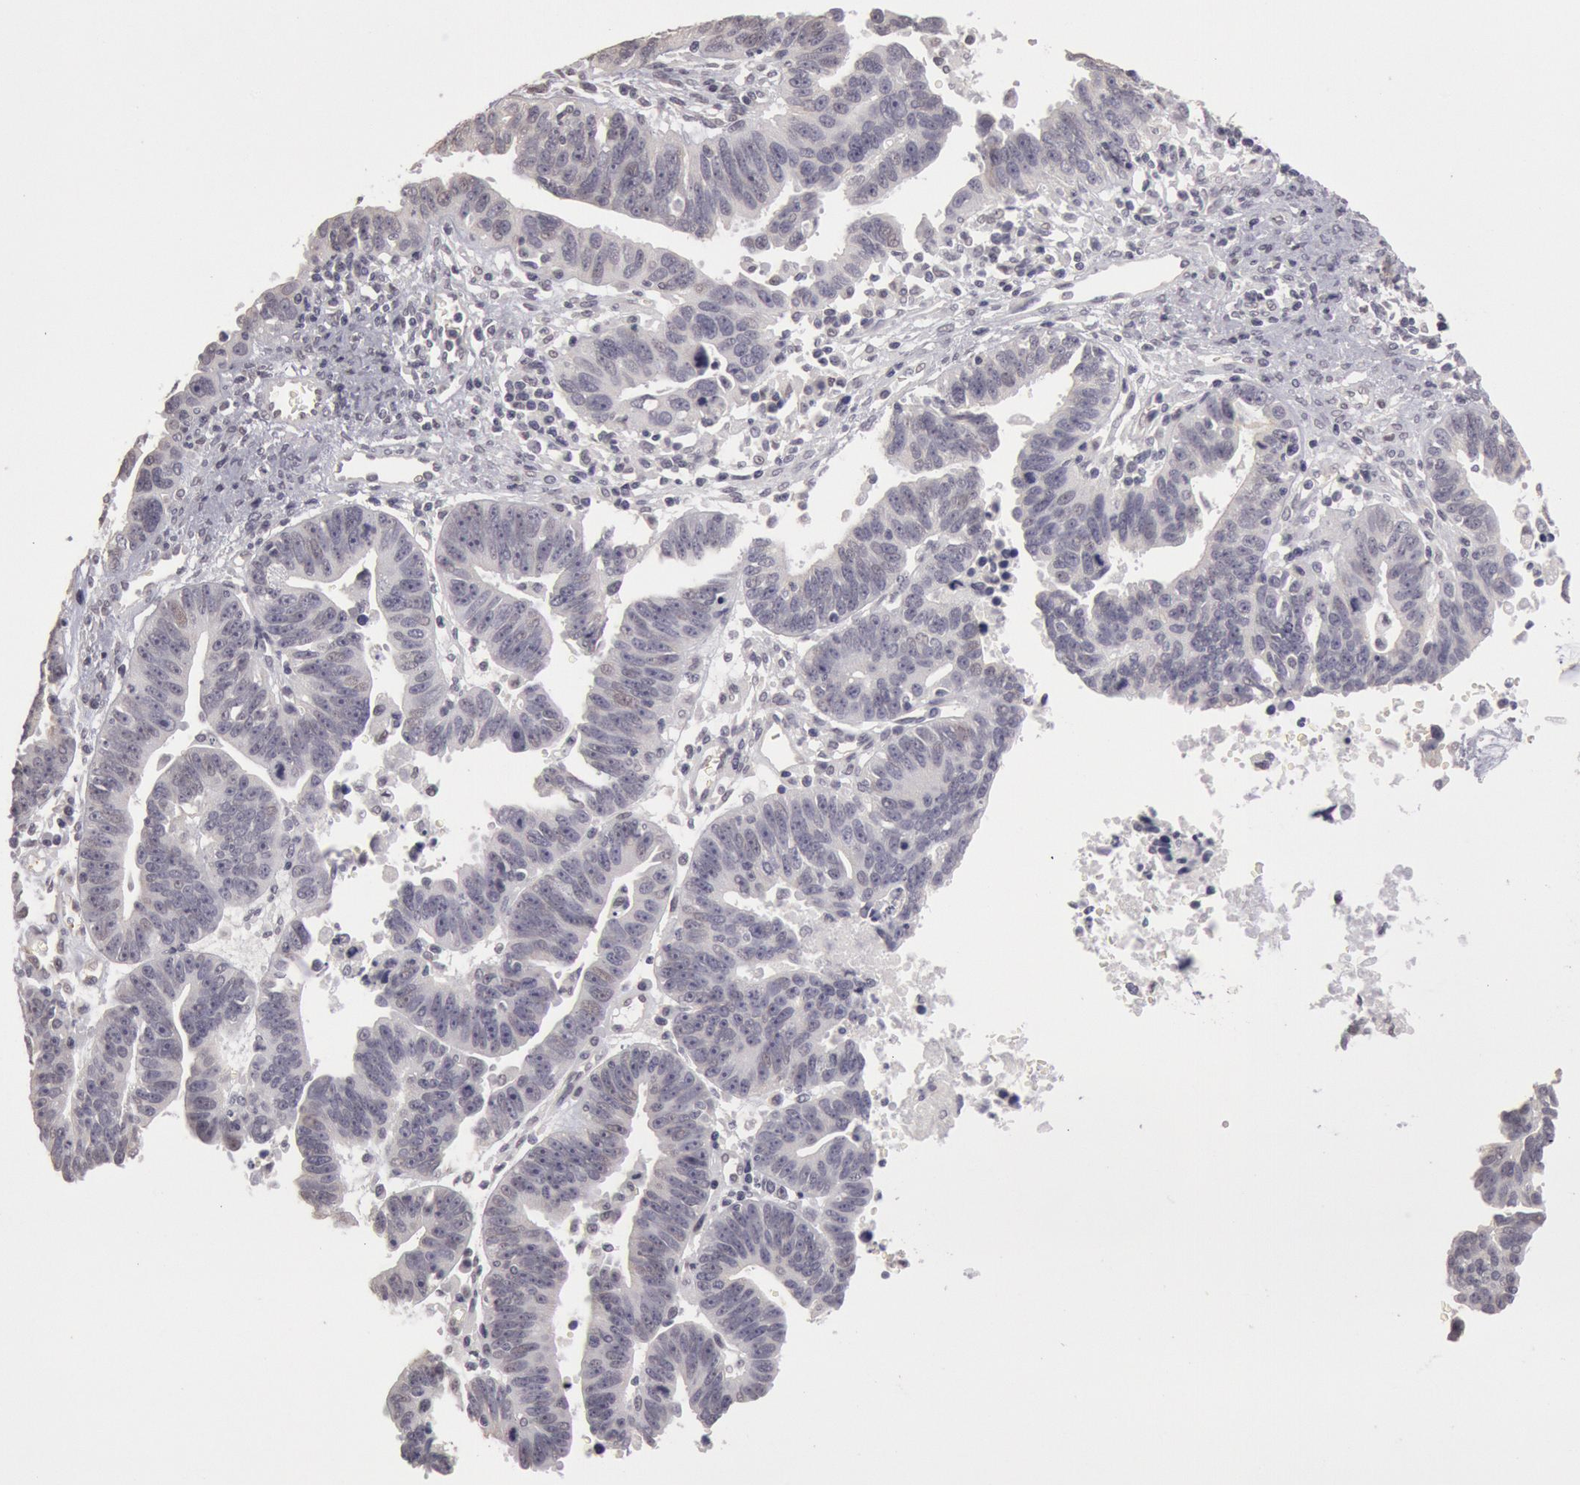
{"staining": {"intensity": "negative", "quantity": "none", "location": "none"}, "tissue": "ovarian cancer", "cell_type": "Tumor cells", "image_type": "cancer", "snomed": [{"axis": "morphology", "description": "Carcinoma, endometroid"}, {"axis": "morphology", "description": "Cystadenocarcinoma, serous, NOS"}, {"axis": "topography", "description": "Ovary"}], "caption": "High magnification brightfield microscopy of serous cystadenocarcinoma (ovarian) stained with DAB (brown) and counterstained with hematoxylin (blue): tumor cells show no significant staining.", "gene": "RIMBP3C", "patient": {"sex": "female", "age": 45}}